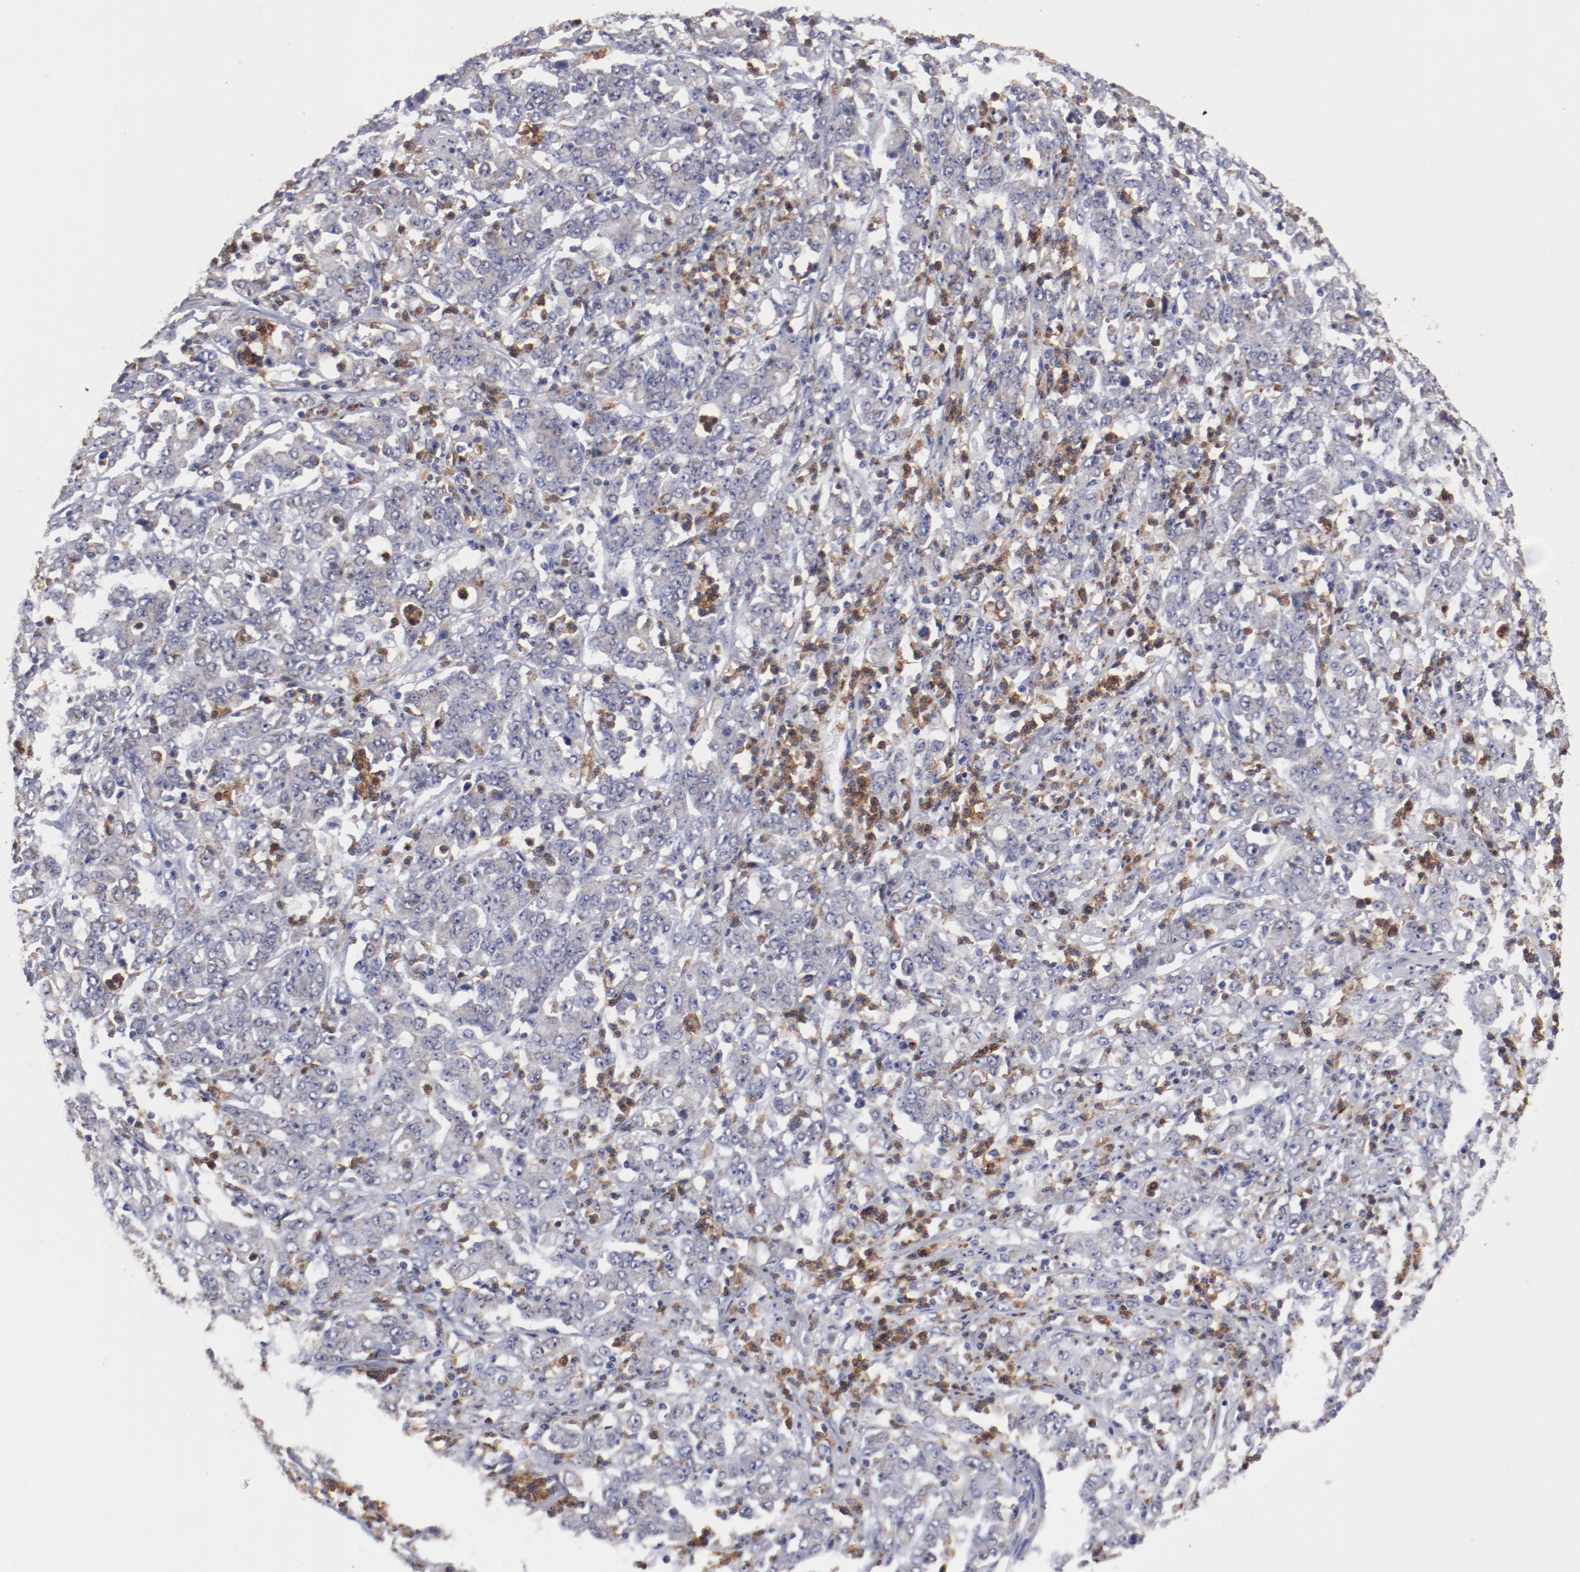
{"staining": {"intensity": "weak", "quantity": ">75%", "location": "cytoplasmic/membranous"}, "tissue": "stomach cancer", "cell_type": "Tumor cells", "image_type": "cancer", "snomed": [{"axis": "morphology", "description": "Adenocarcinoma, NOS"}, {"axis": "topography", "description": "Stomach, lower"}], "caption": "Stomach adenocarcinoma stained for a protein (brown) reveals weak cytoplasmic/membranous positive expression in about >75% of tumor cells.", "gene": "FGR", "patient": {"sex": "female", "age": 71}}